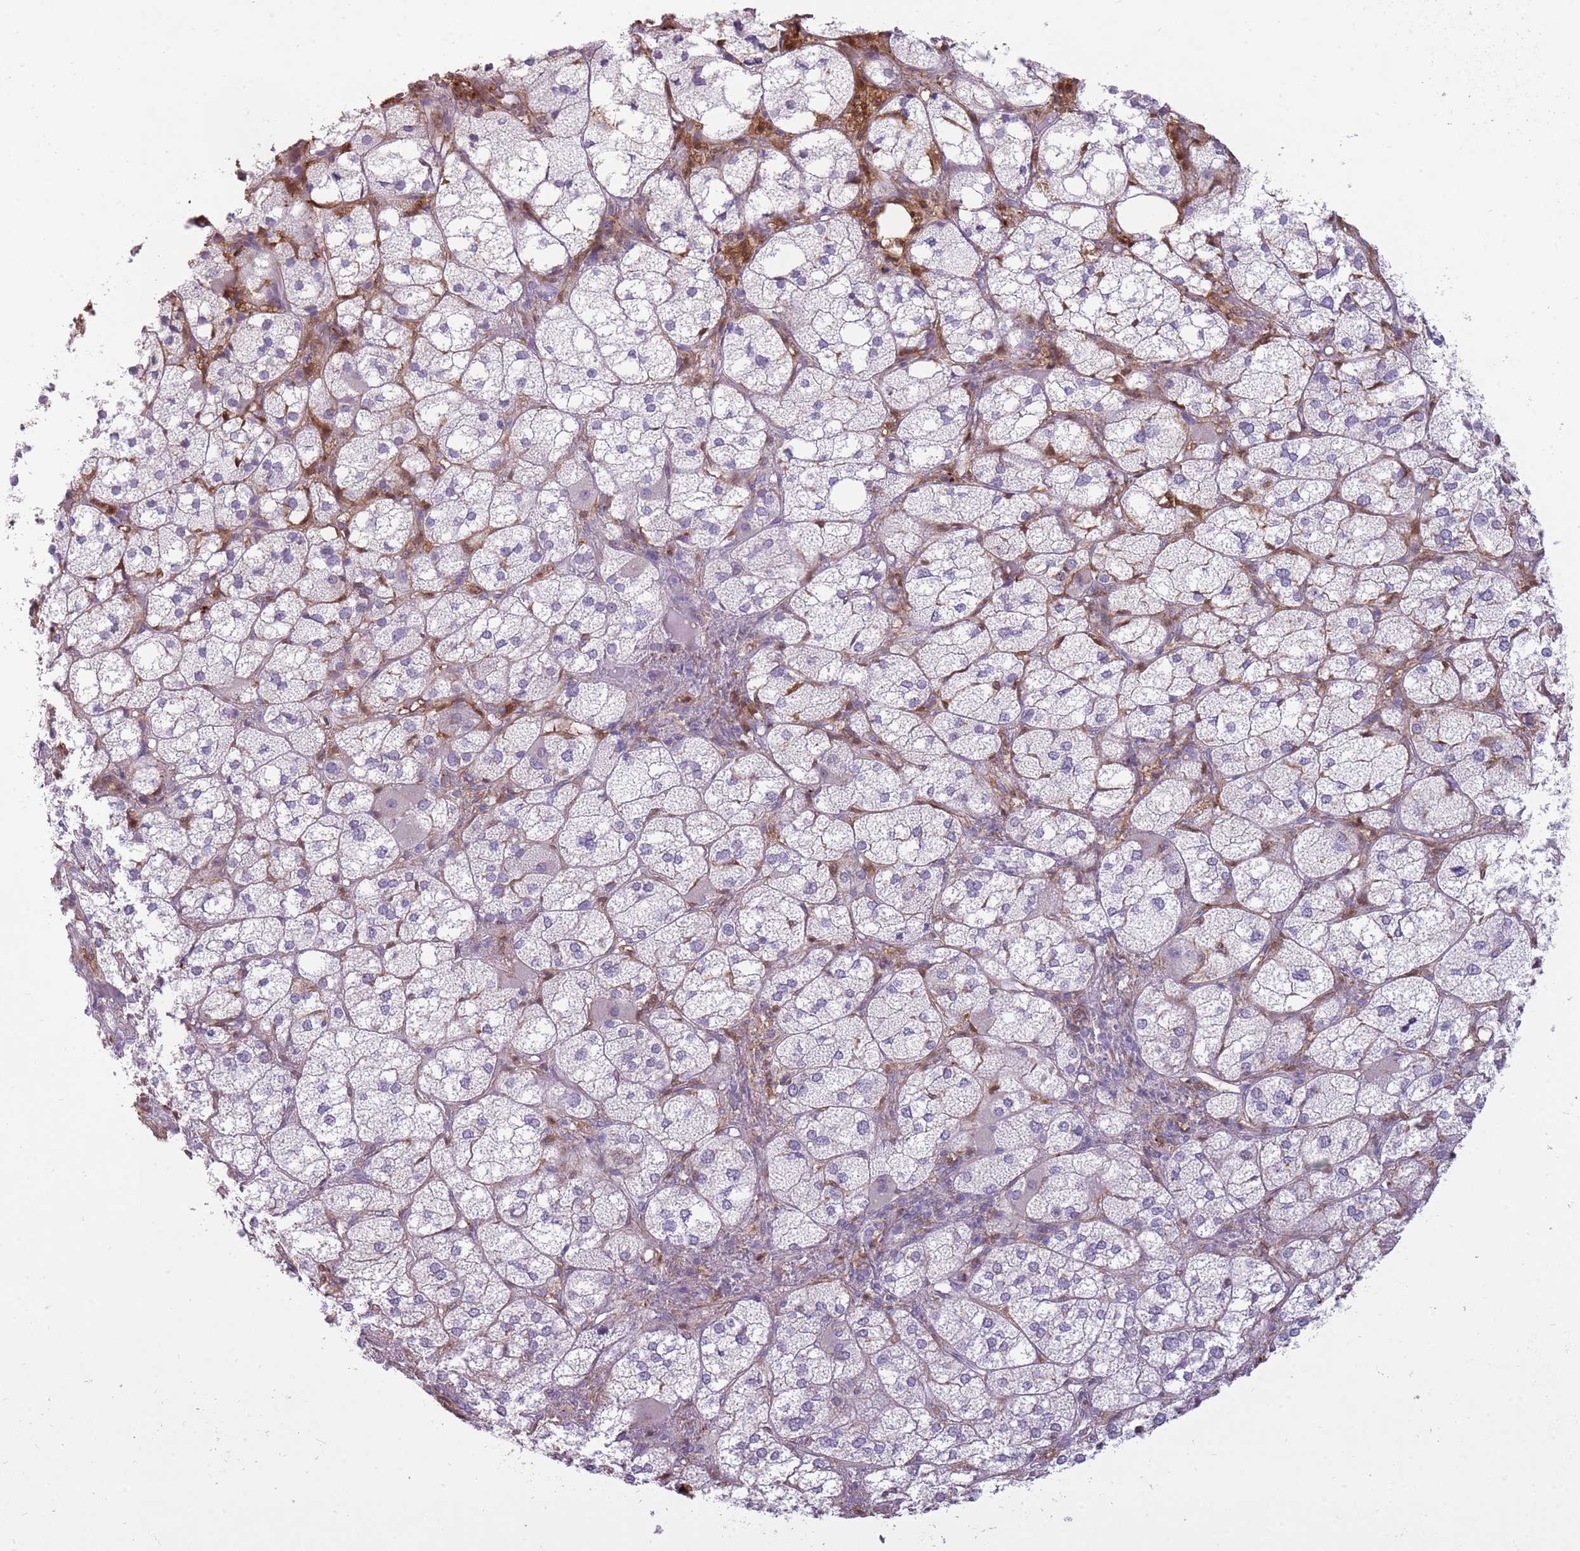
{"staining": {"intensity": "negative", "quantity": "none", "location": "none"}, "tissue": "adrenal gland", "cell_type": "Glandular cells", "image_type": "normal", "snomed": [{"axis": "morphology", "description": "Normal tissue, NOS"}, {"axis": "topography", "description": "Adrenal gland"}], "caption": "Glandular cells are negative for protein expression in normal human adrenal gland. The staining was performed using DAB to visualize the protein expression in brown, while the nuclei were stained in blue with hematoxylin (Magnification: 20x).", "gene": "LGALS9B", "patient": {"sex": "female", "age": 61}}